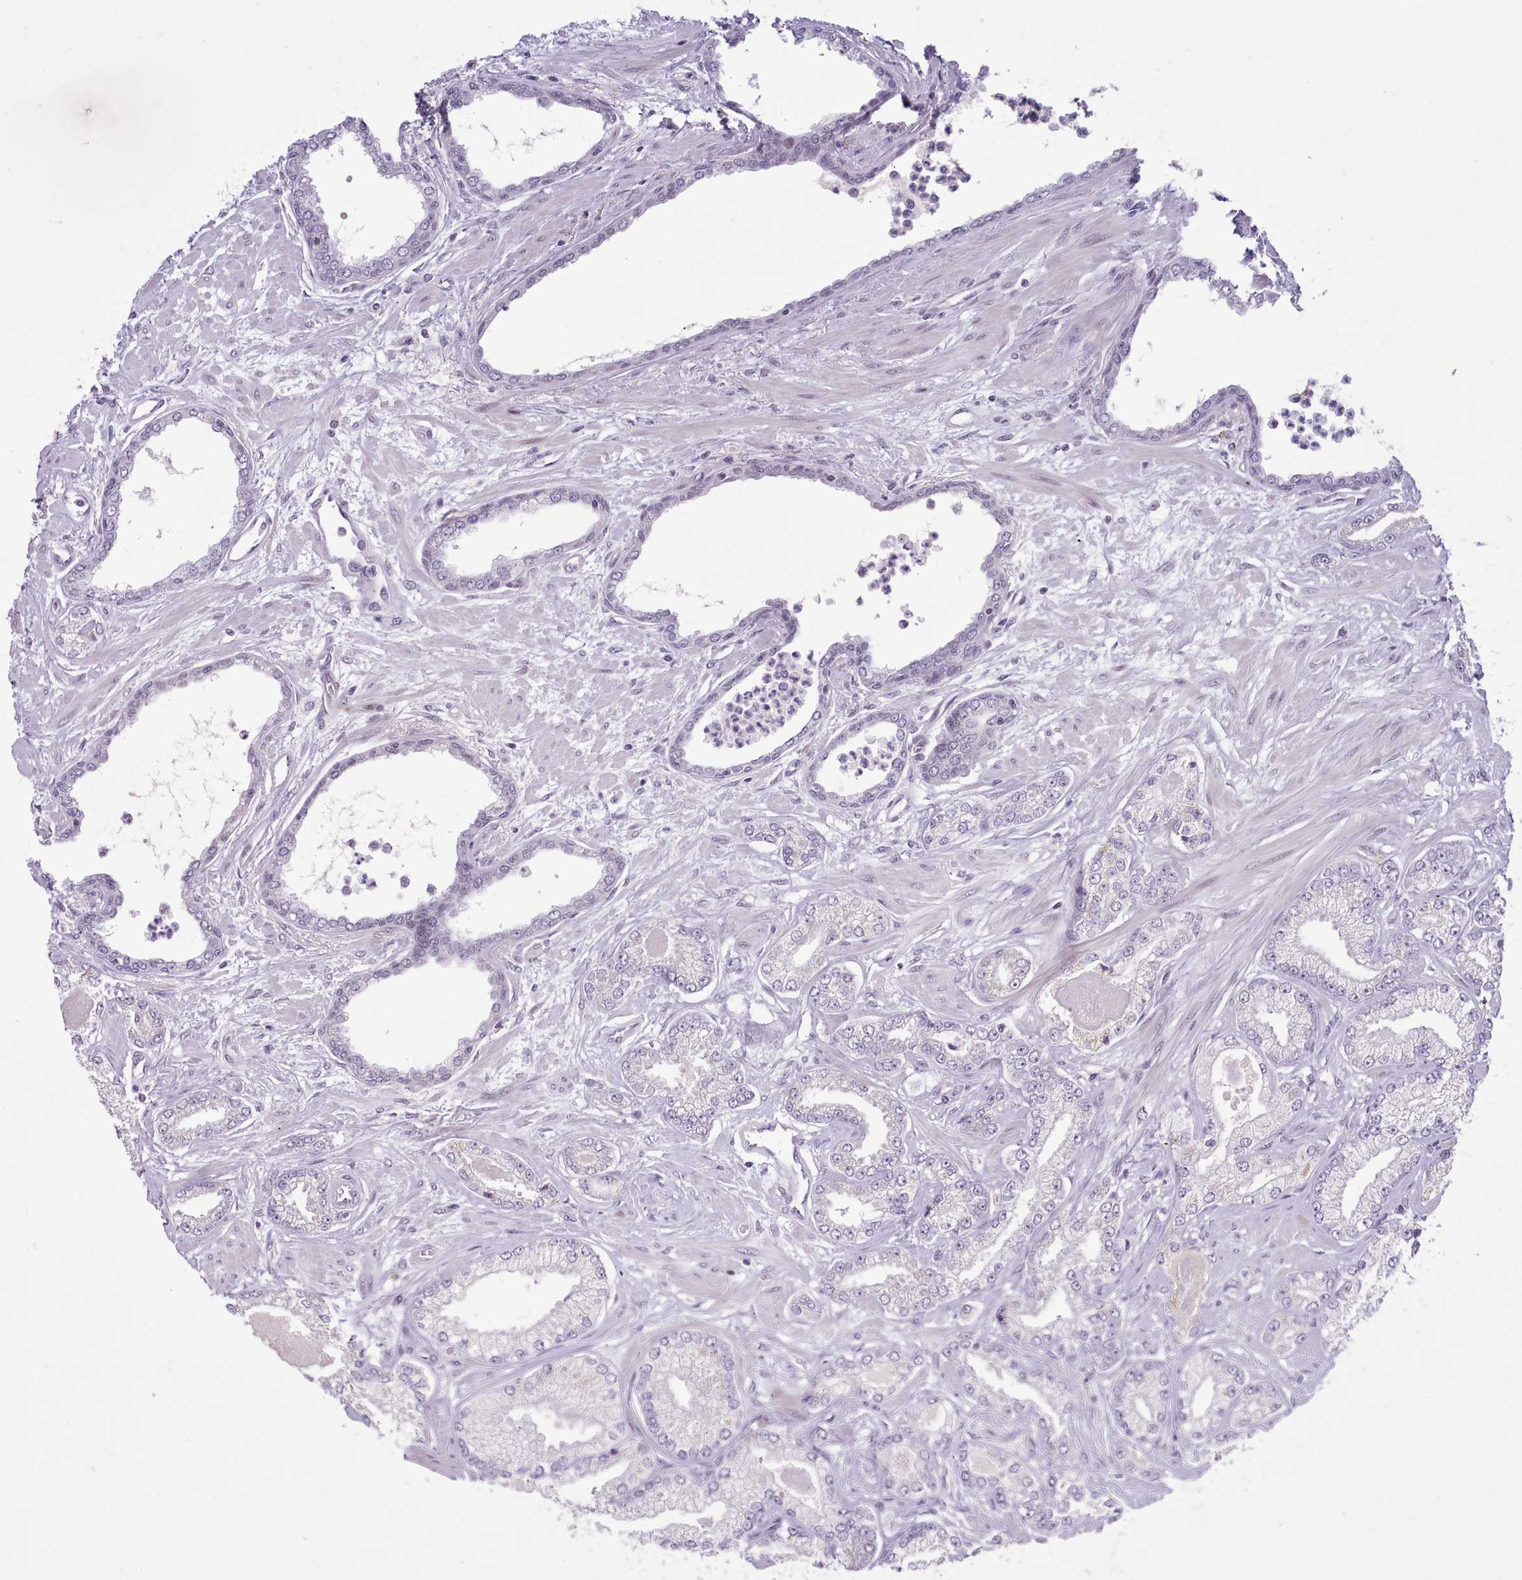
{"staining": {"intensity": "negative", "quantity": "none", "location": "none"}, "tissue": "prostate cancer", "cell_type": "Tumor cells", "image_type": "cancer", "snomed": [{"axis": "morphology", "description": "Adenocarcinoma, Low grade"}, {"axis": "topography", "description": "Prostate"}], "caption": "DAB immunohistochemical staining of human prostate cancer demonstrates no significant positivity in tumor cells. The staining is performed using DAB brown chromogen with nuclei counter-stained in using hematoxylin.", "gene": "RFX1", "patient": {"sex": "male", "age": 64}}